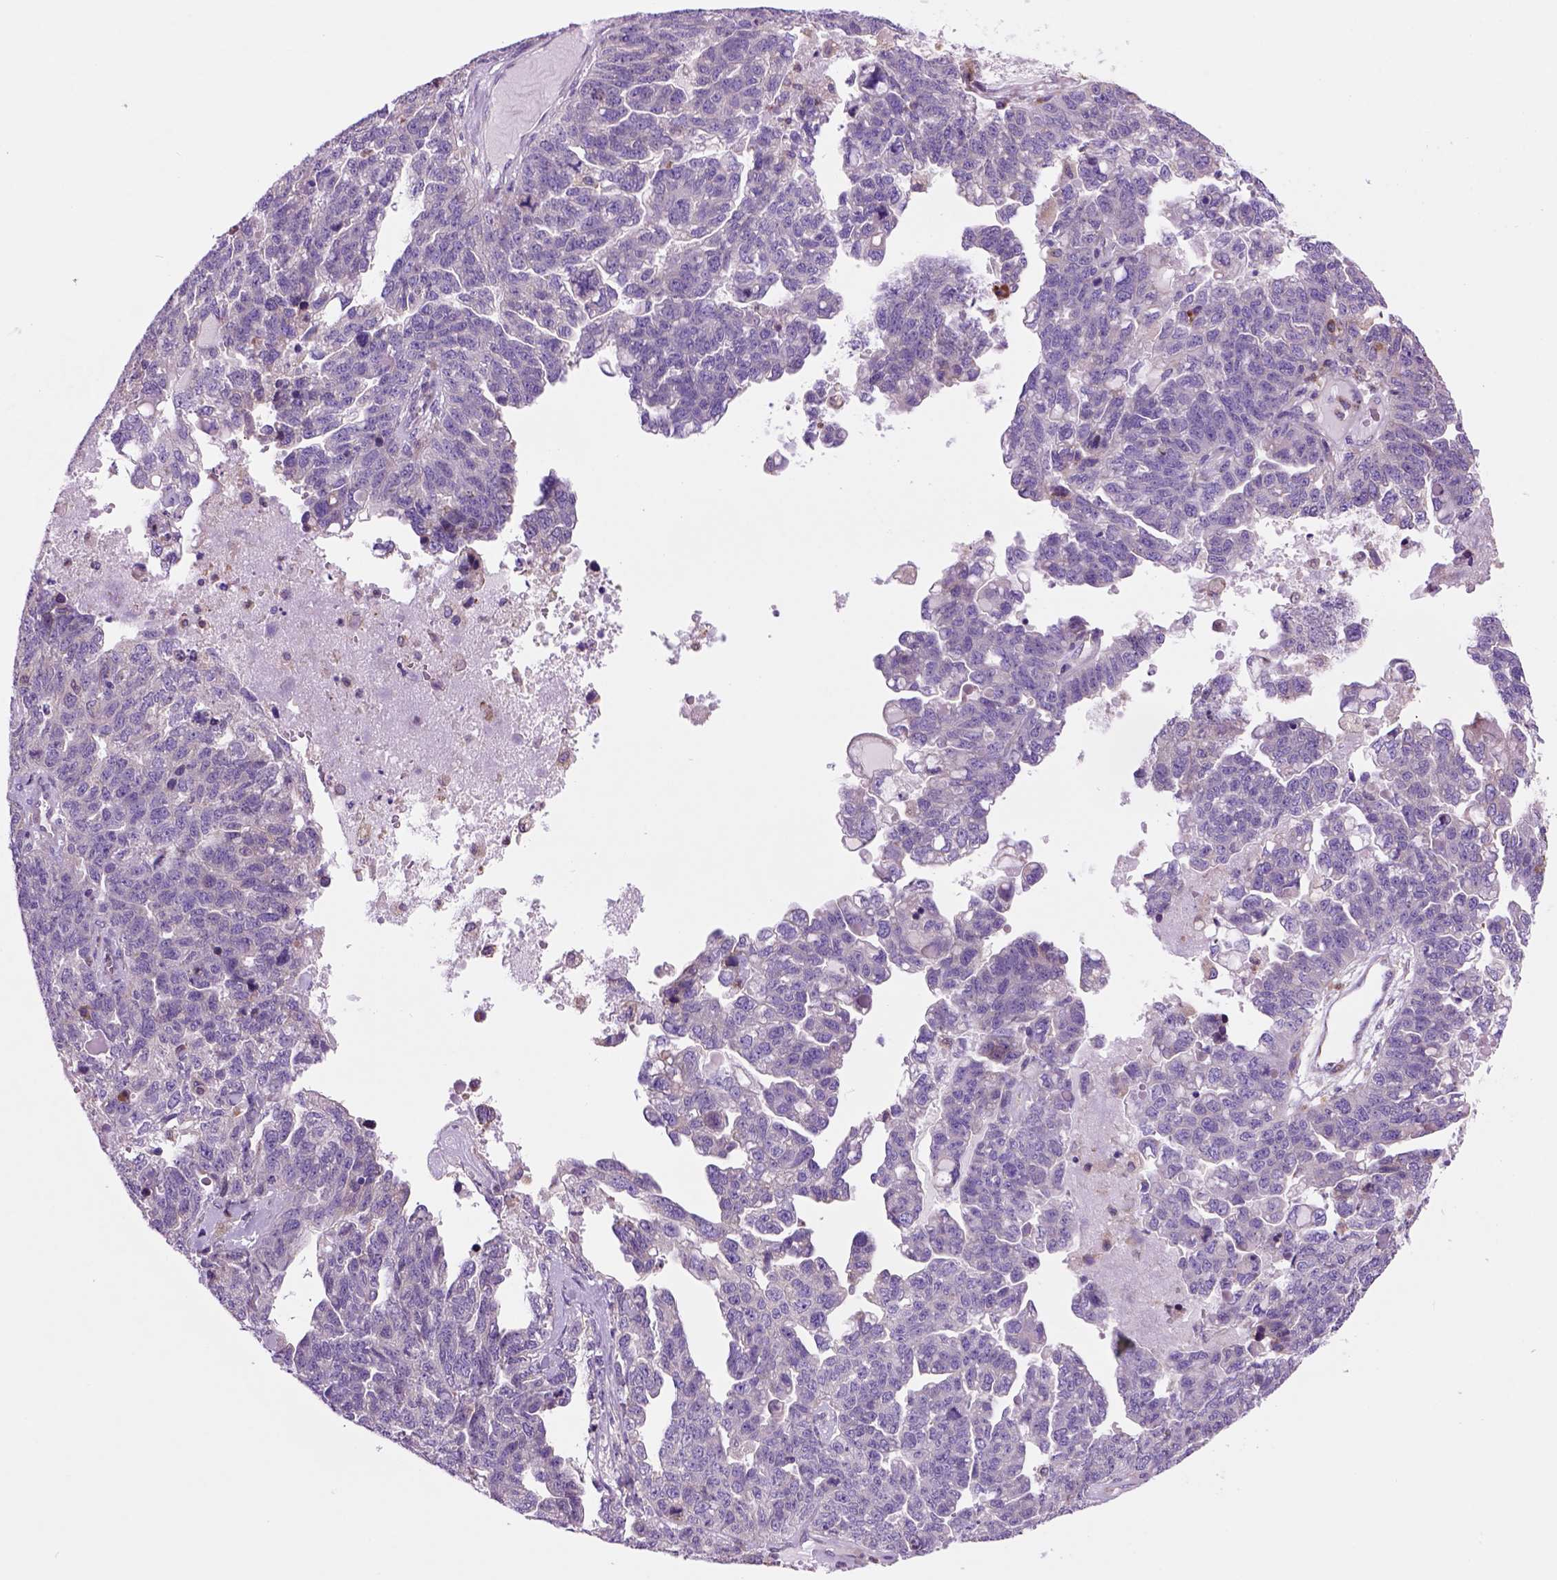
{"staining": {"intensity": "negative", "quantity": "none", "location": "none"}, "tissue": "ovarian cancer", "cell_type": "Tumor cells", "image_type": "cancer", "snomed": [{"axis": "morphology", "description": "Cystadenocarcinoma, serous, NOS"}, {"axis": "topography", "description": "Ovary"}], "caption": "The micrograph displays no significant staining in tumor cells of ovarian serous cystadenocarcinoma. Nuclei are stained in blue.", "gene": "PIAS3", "patient": {"sex": "female", "age": 71}}